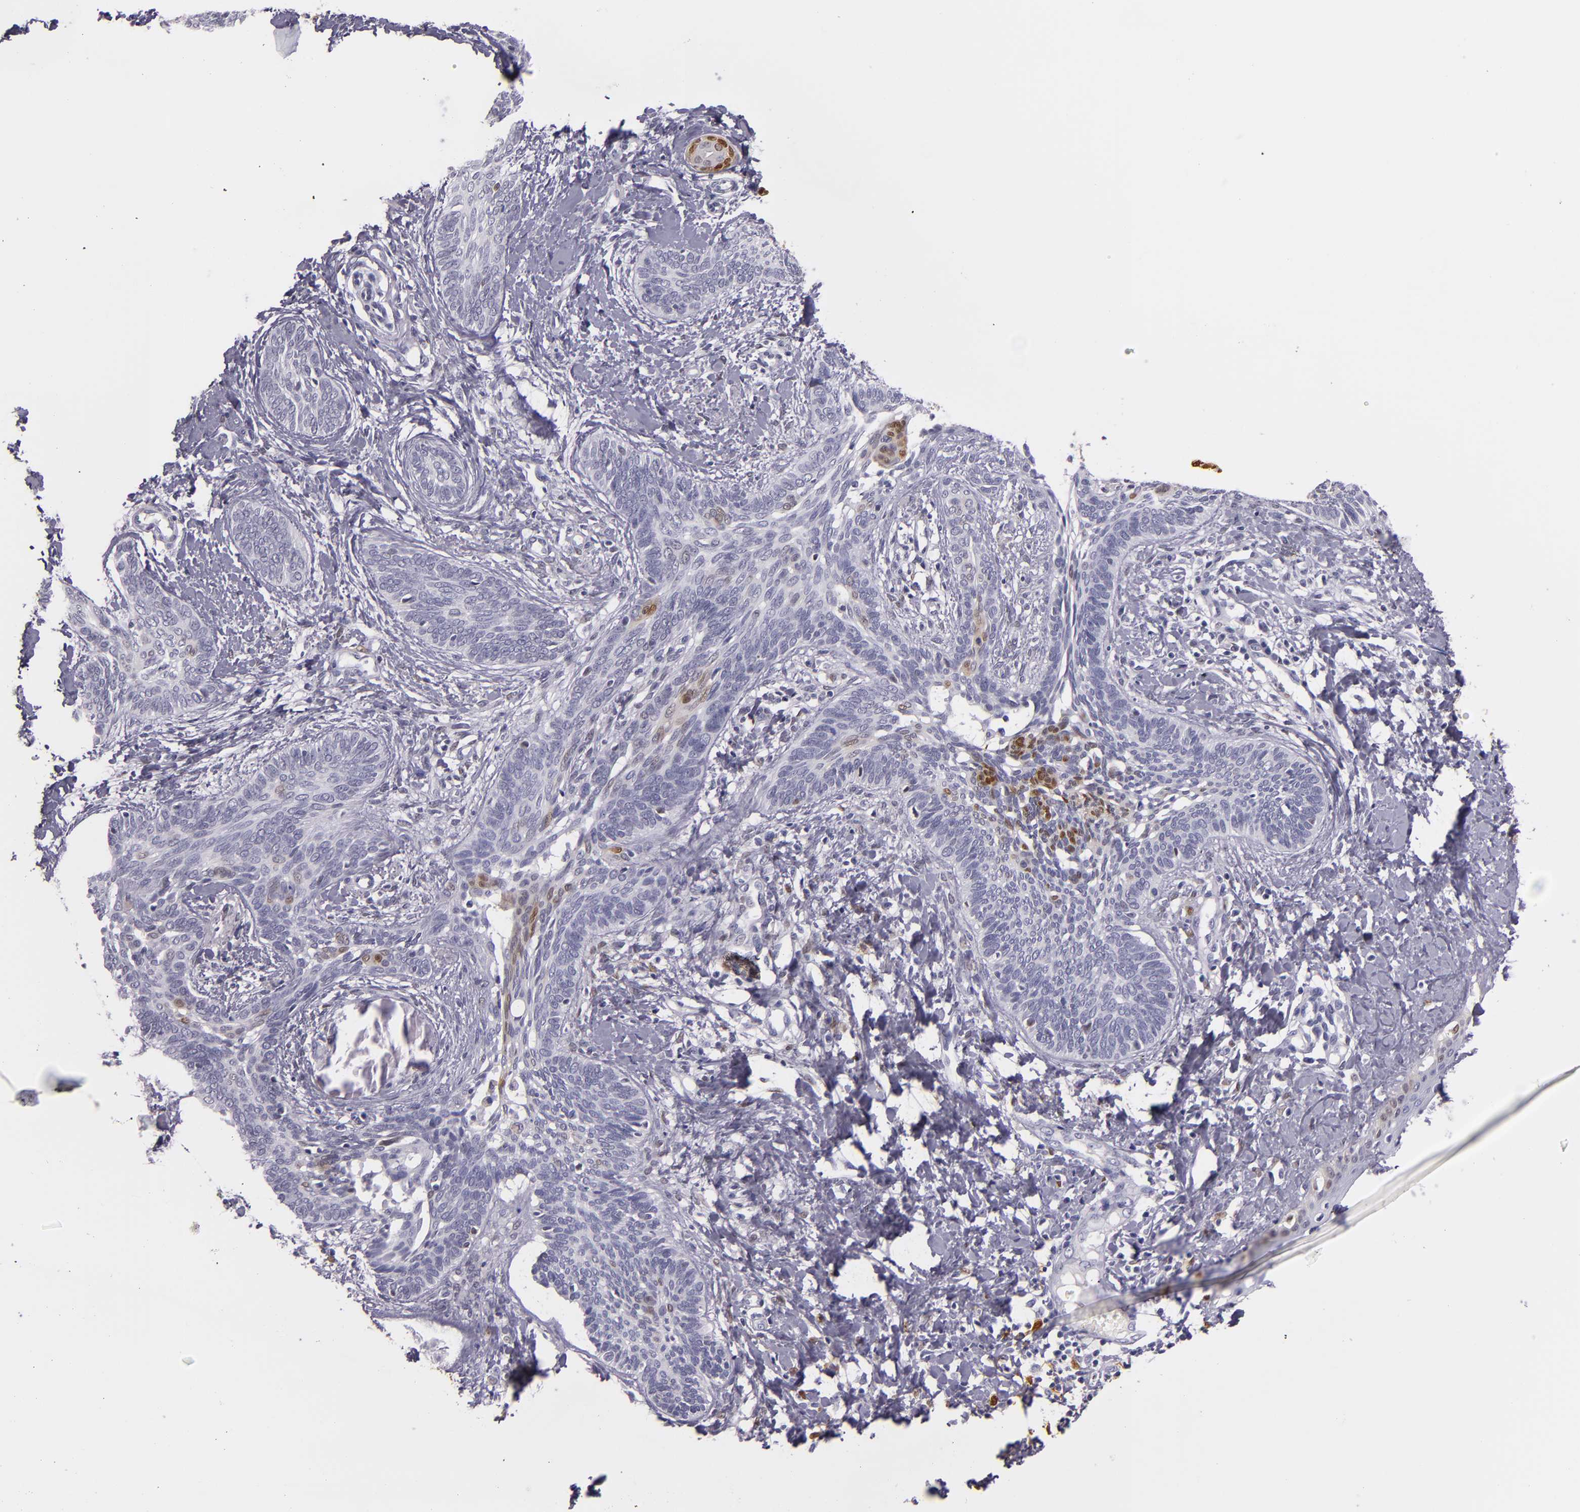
{"staining": {"intensity": "weak", "quantity": "<25%", "location": "nuclear"}, "tissue": "skin cancer", "cell_type": "Tumor cells", "image_type": "cancer", "snomed": [{"axis": "morphology", "description": "Basal cell carcinoma"}, {"axis": "topography", "description": "Skin"}], "caption": "Image shows no significant protein staining in tumor cells of basal cell carcinoma (skin).", "gene": "MT1A", "patient": {"sex": "female", "age": 81}}